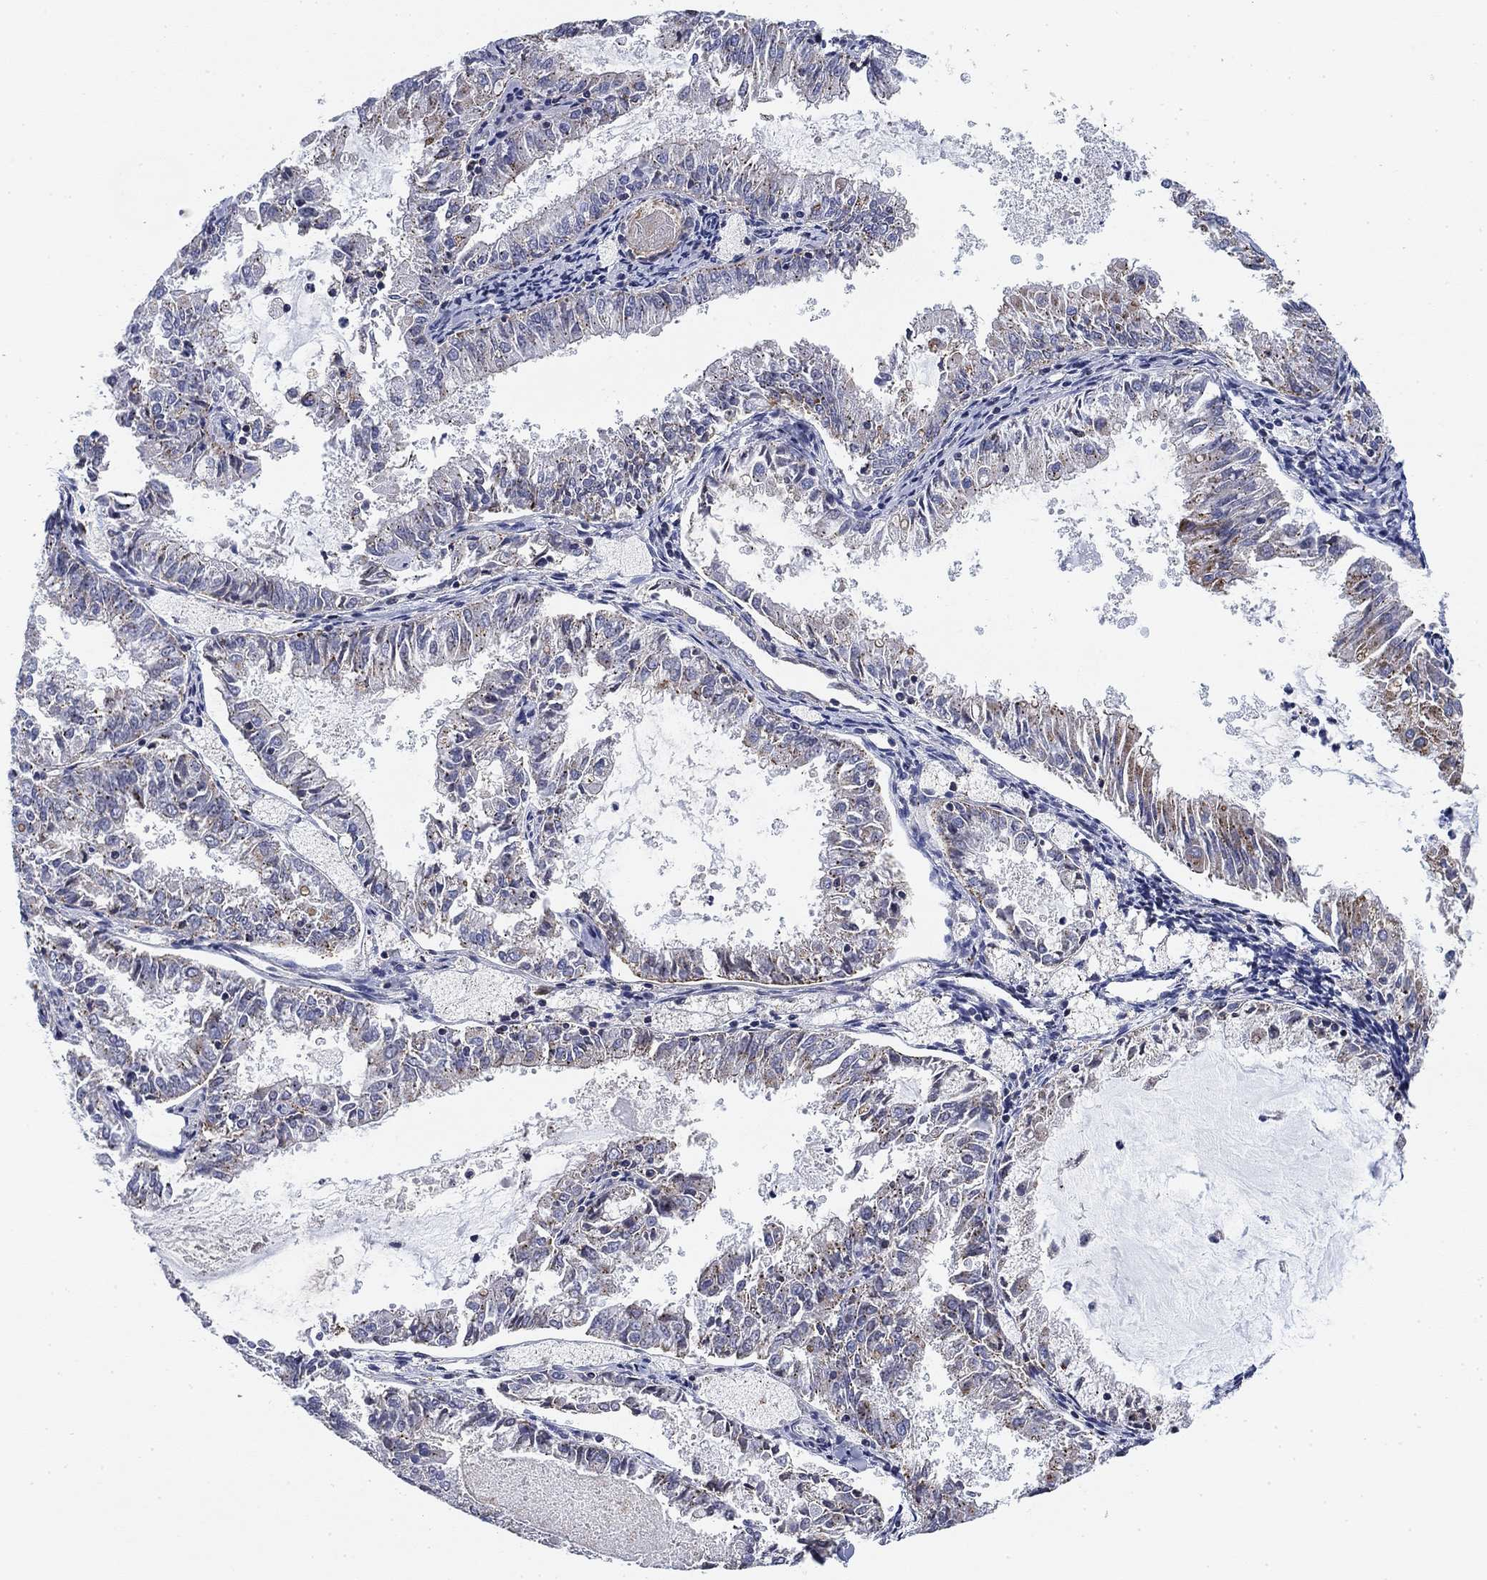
{"staining": {"intensity": "weak", "quantity": "<25%", "location": "cytoplasmic/membranous"}, "tissue": "endometrial cancer", "cell_type": "Tumor cells", "image_type": "cancer", "snomed": [{"axis": "morphology", "description": "Adenocarcinoma, NOS"}, {"axis": "topography", "description": "Endometrium"}], "caption": "Immunohistochemistry image of neoplastic tissue: endometrial adenocarcinoma stained with DAB (3,3'-diaminobenzidine) demonstrates no significant protein positivity in tumor cells.", "gene": "NACAD", "patient": {"sex": "female", "age": 57}}